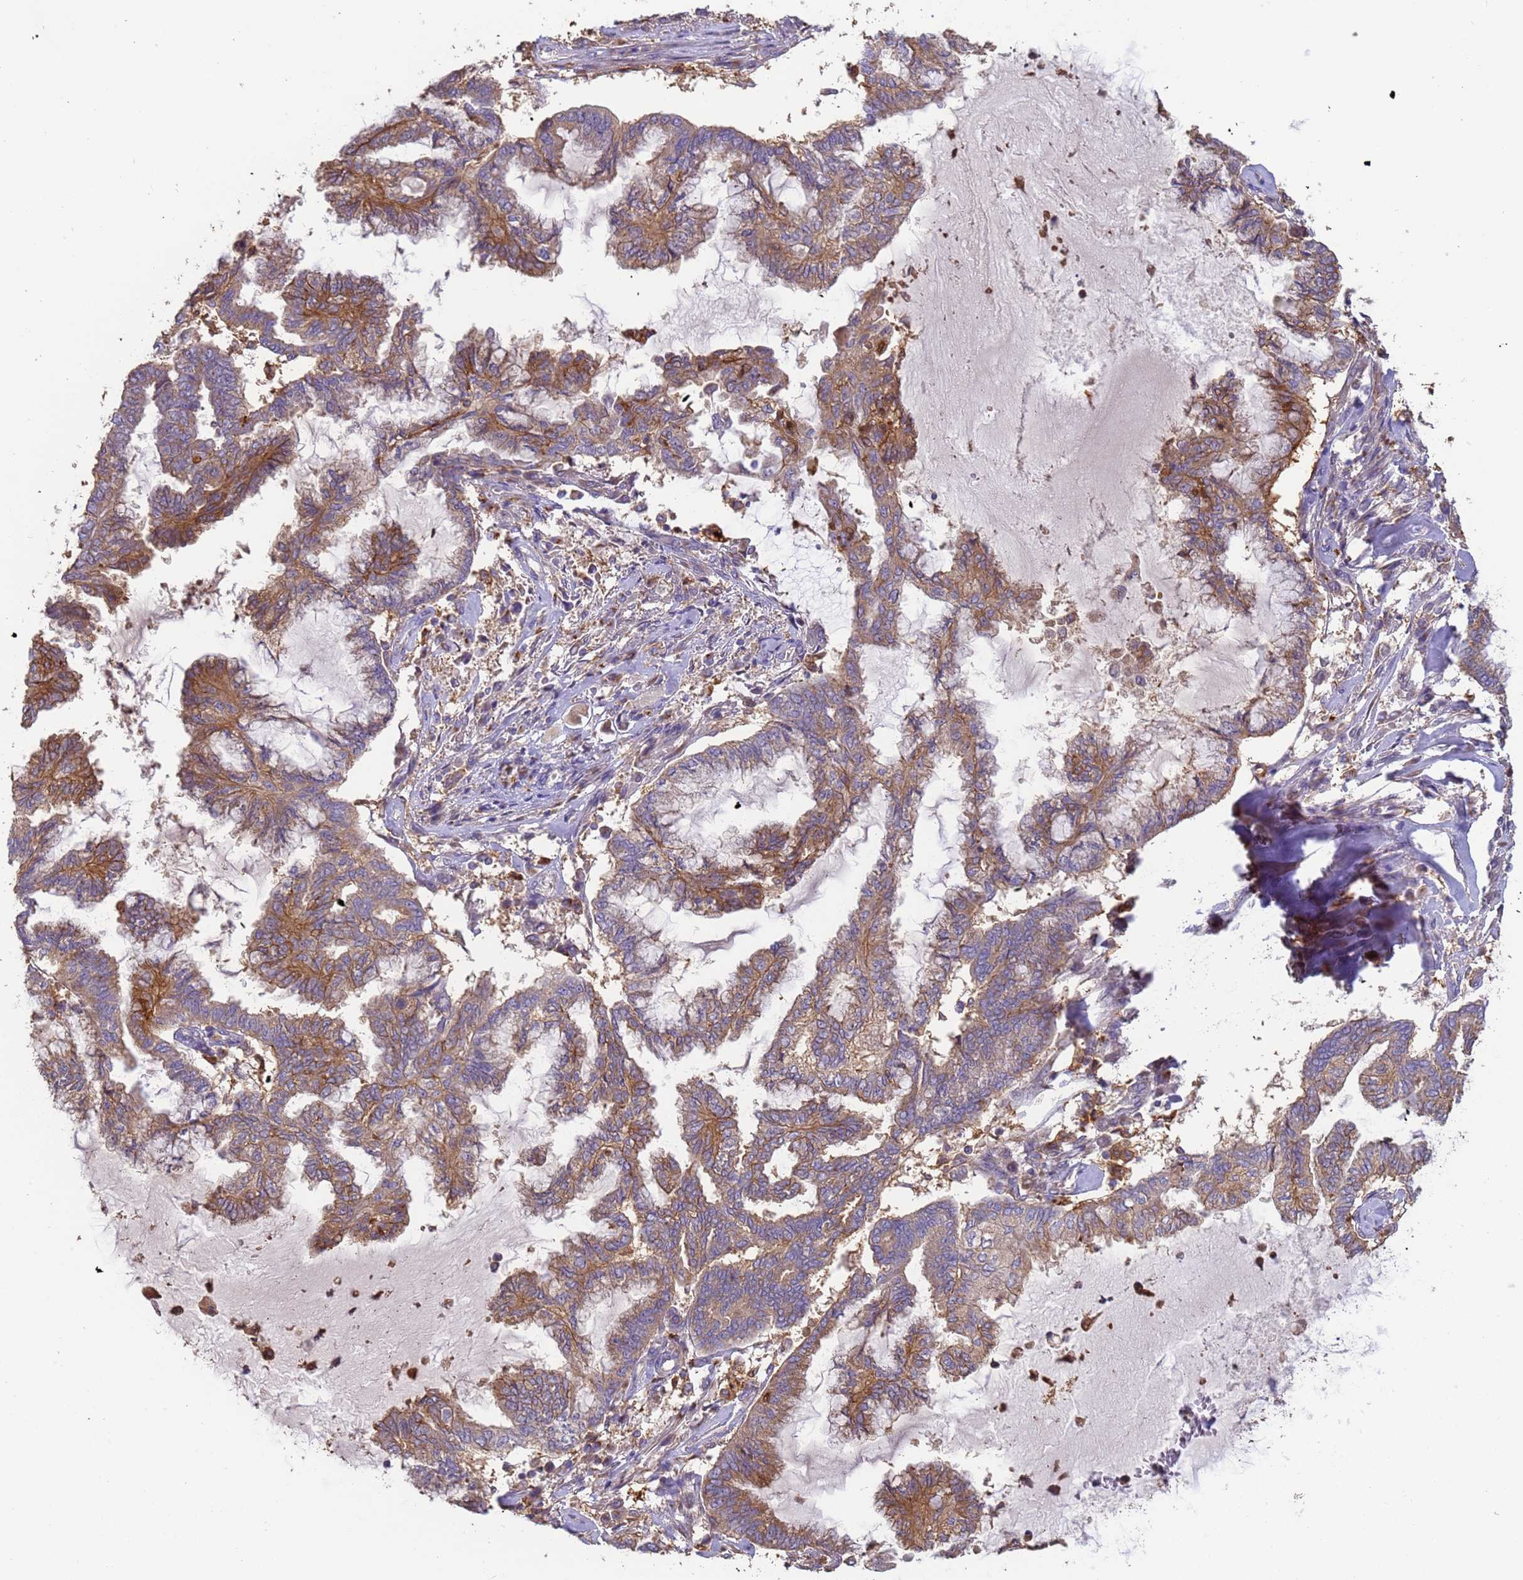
{"staining": {"intensity": "moderate", "quantity": ">75%", "location": "cytoplasmic/membranous"}, "tissue": "endometrial cancer", "cell_type": "Tumor cells", "image_type": "cancer", "snomed": [{"axis": "morphology", "description": "Adenocarcinoma, NOS"}, {"axis": "topography", "description": "Endometrium"}], "caption": "Tumor cells exhibit moderate cytoplasmic/membranous positivity in approximately >75% of cells in endometrial adenocarcinoma.", "gene": "M6PR", "patient": {"sex": "female", "age": 86}}